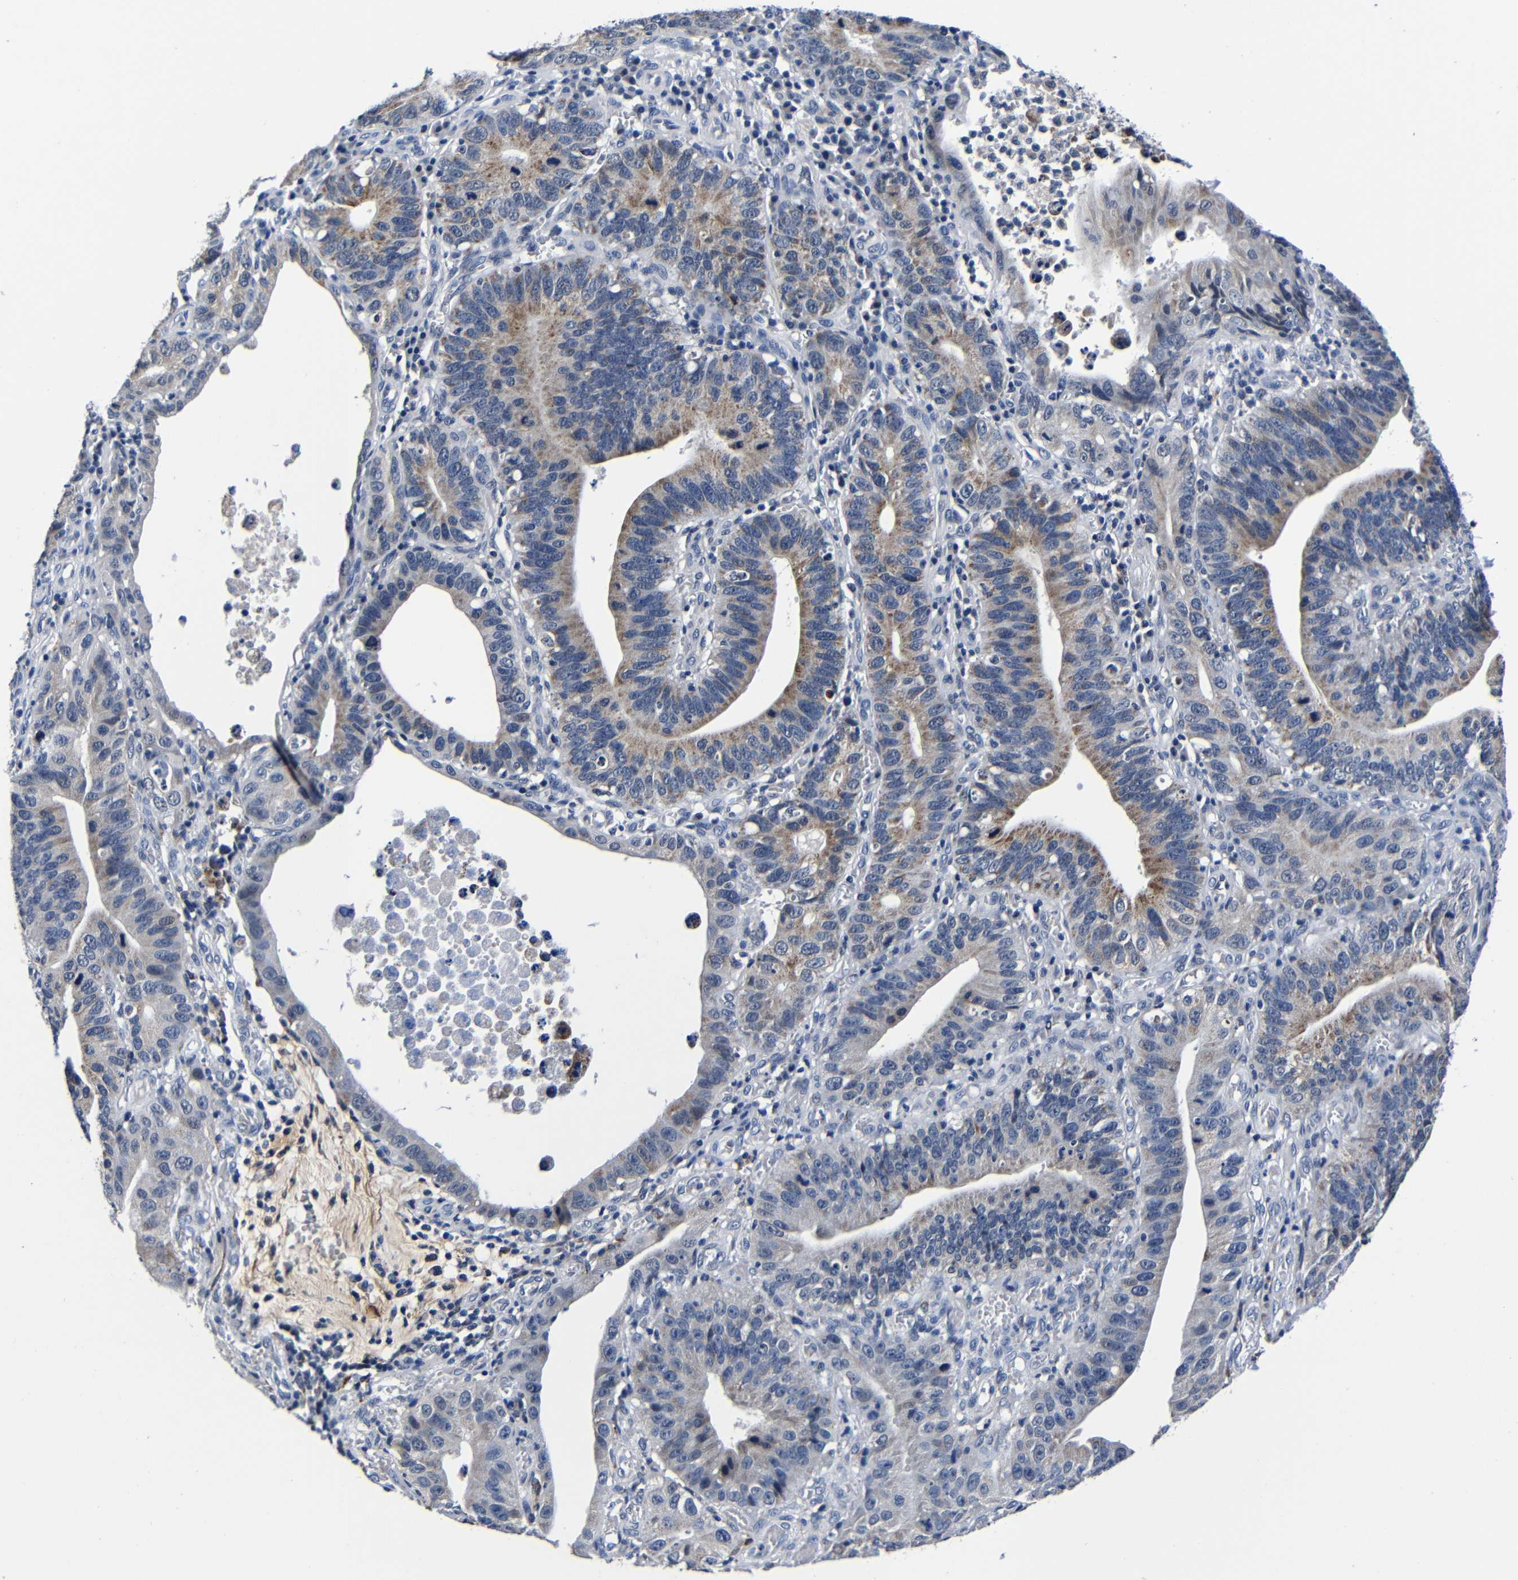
{"staining": {"intensity": "moderate", "quantity": "25%-75%", "location": "cytoplasmic/membranous"}, "tissue": "stomach cancer", "cell_type": "Tumor cells", "image_type": "cancer", "snomed": [{"axis": "morphology", "description": "Adenocarcinoma, NOS"}, {"axis": "topography", "description": "Stomach"}, {"axis": "topography", "description": "Gastric cardia"}], "caption": "Human stomach adenocarcinoma stained with a brown dye displays moderate cytoplasmic/membranous positive positivity in about 25%-75% of tumor cells.", "gene": "DEPP1", "patient": {"sex": "male", "age": 59}}